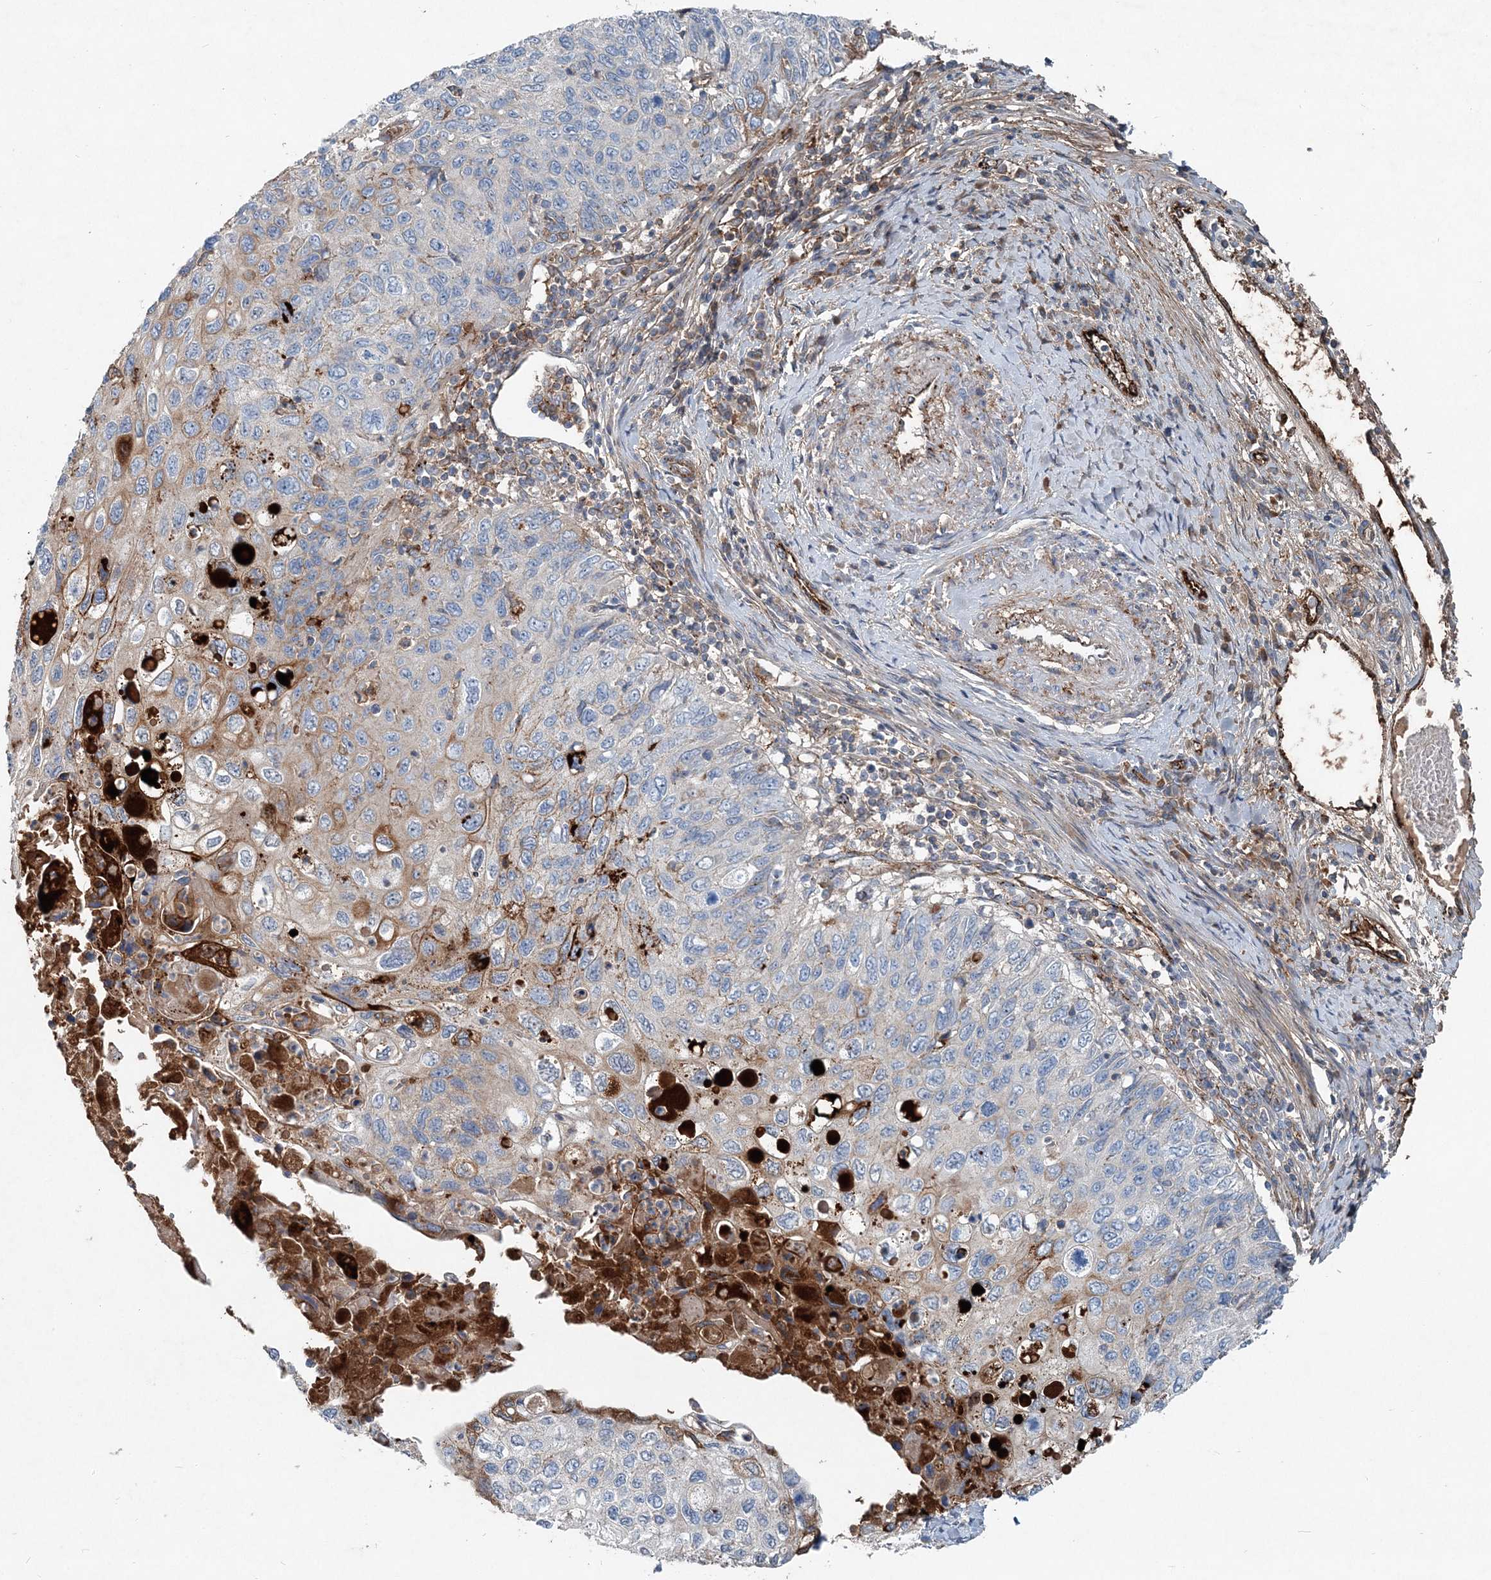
{"staining": {"intensity": "moderate", "quantity": "<25%", "location": "cytoplasmic/membranous"}, "tissue": "cervical cancer", "cell_type": "Tumor cells", "image_type": "cancer", "snomed": [{"axis": "morphology", "description": "Squamous cell carcinoma, NOS"}, {"axis": "topography", "description": "Cervix"}], "caption": "This photomicrograph displays cervical cancer stained with immunohistochemistry to label a protein in brown. The cytoplasmic/membranous of tumor cells show moderate positivity for the protein. Nuclei are counter-stained blue.", "gene": "ABHD14B", "patient": {"sex": "female", "age": 70}}